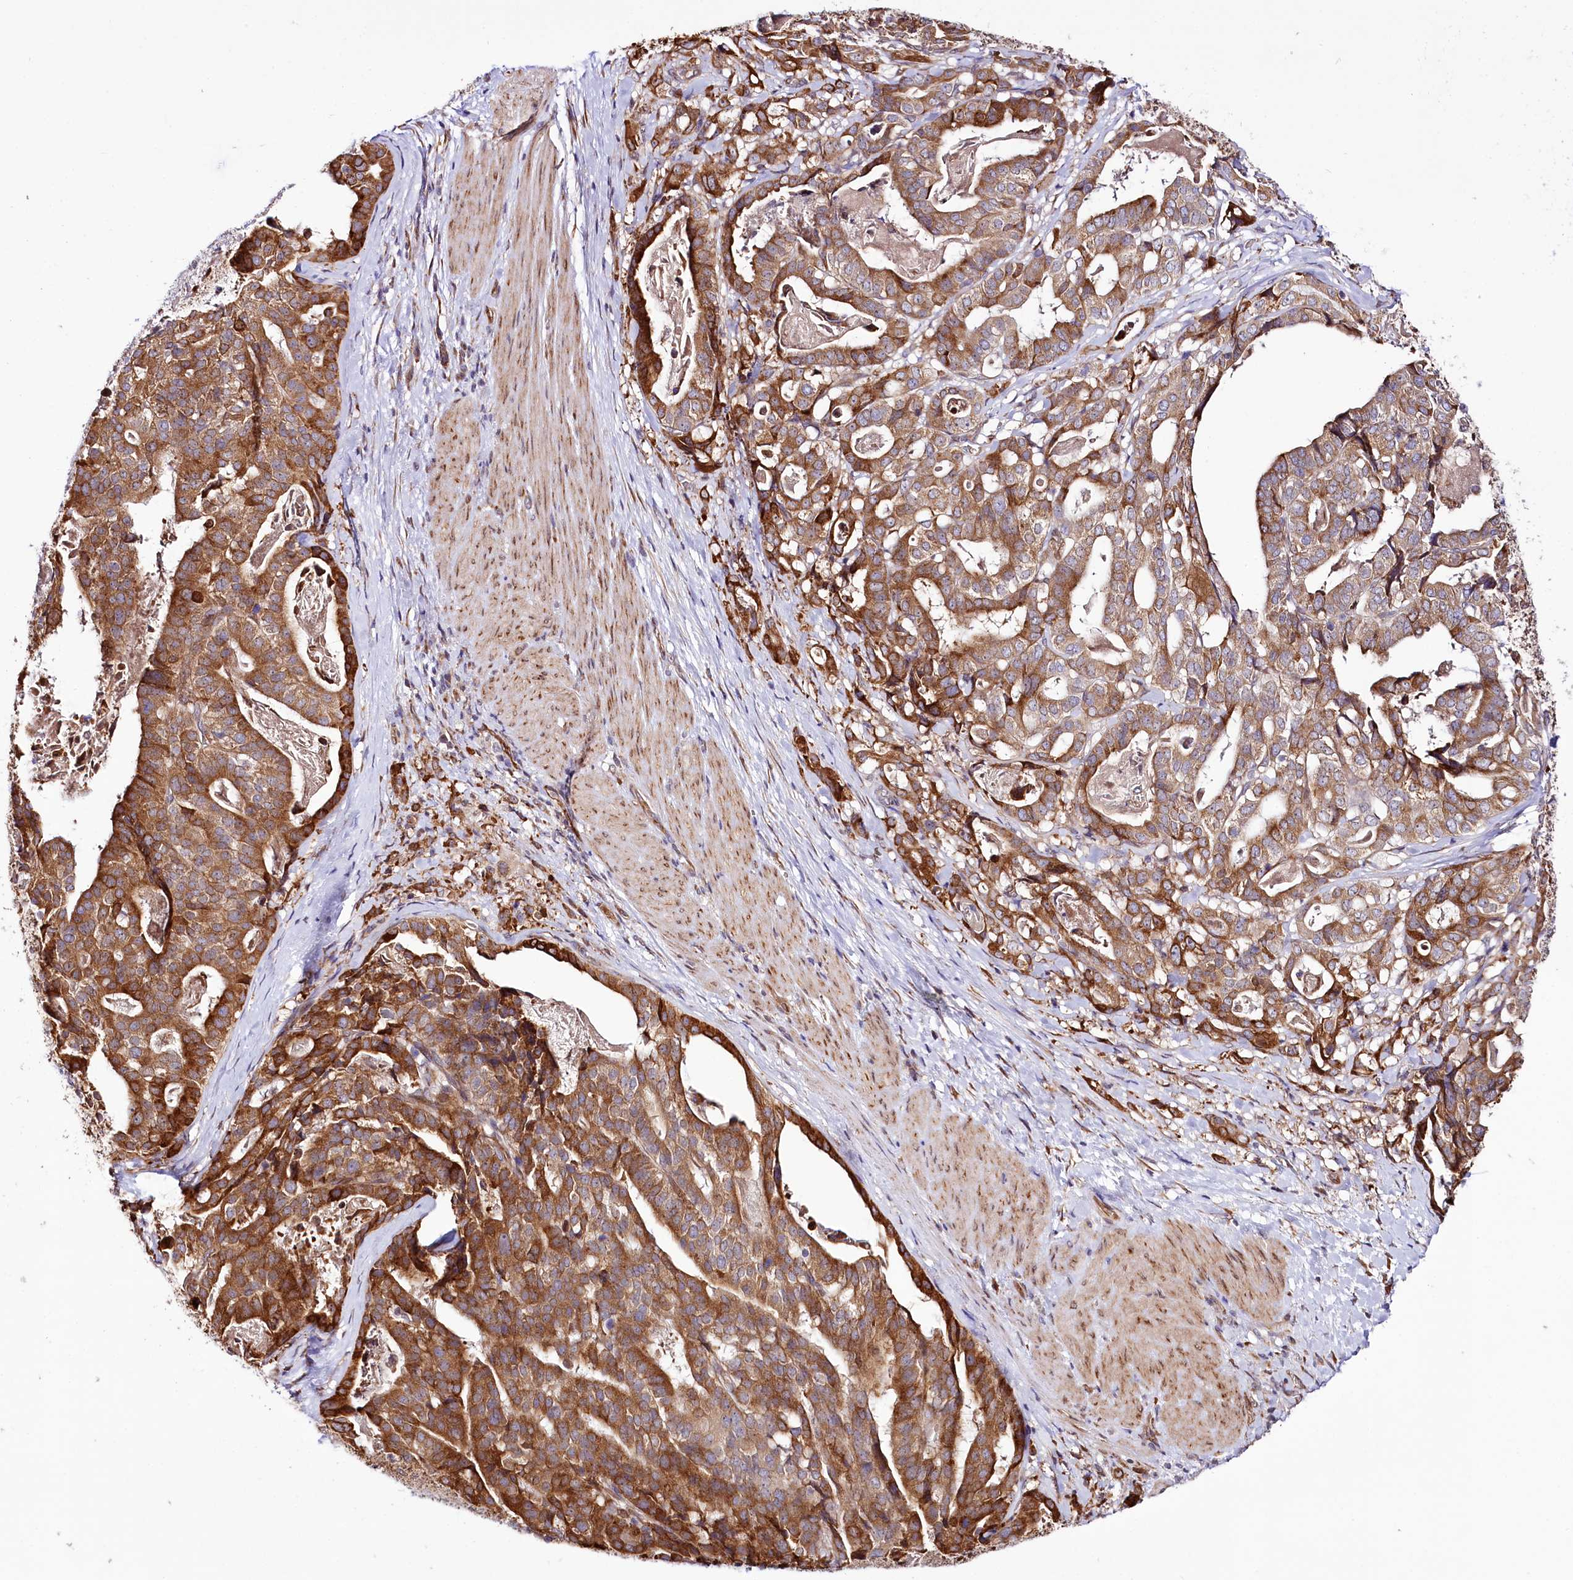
{"staining": {"intensity": "moderate", "quantity": ">75%", "location": "cytoplasmic/membranous"}, "tissue": "stomach cancer", "cell_type": "Tumor cells", "image_type": "cancer", "snomed": [{"axis": "morphology", "description": "Adenocarcinoma, NOS"}, {"axis": "topography", "description": "Stomach"}], "caption": "Human stomach cancer stained with a brown dye reveals moderate cytoplasmic/membranous positive positivity in about >75% of tumor cells.", "gene": "CUTC", "patient": {"sex": "male", "age": 48}}